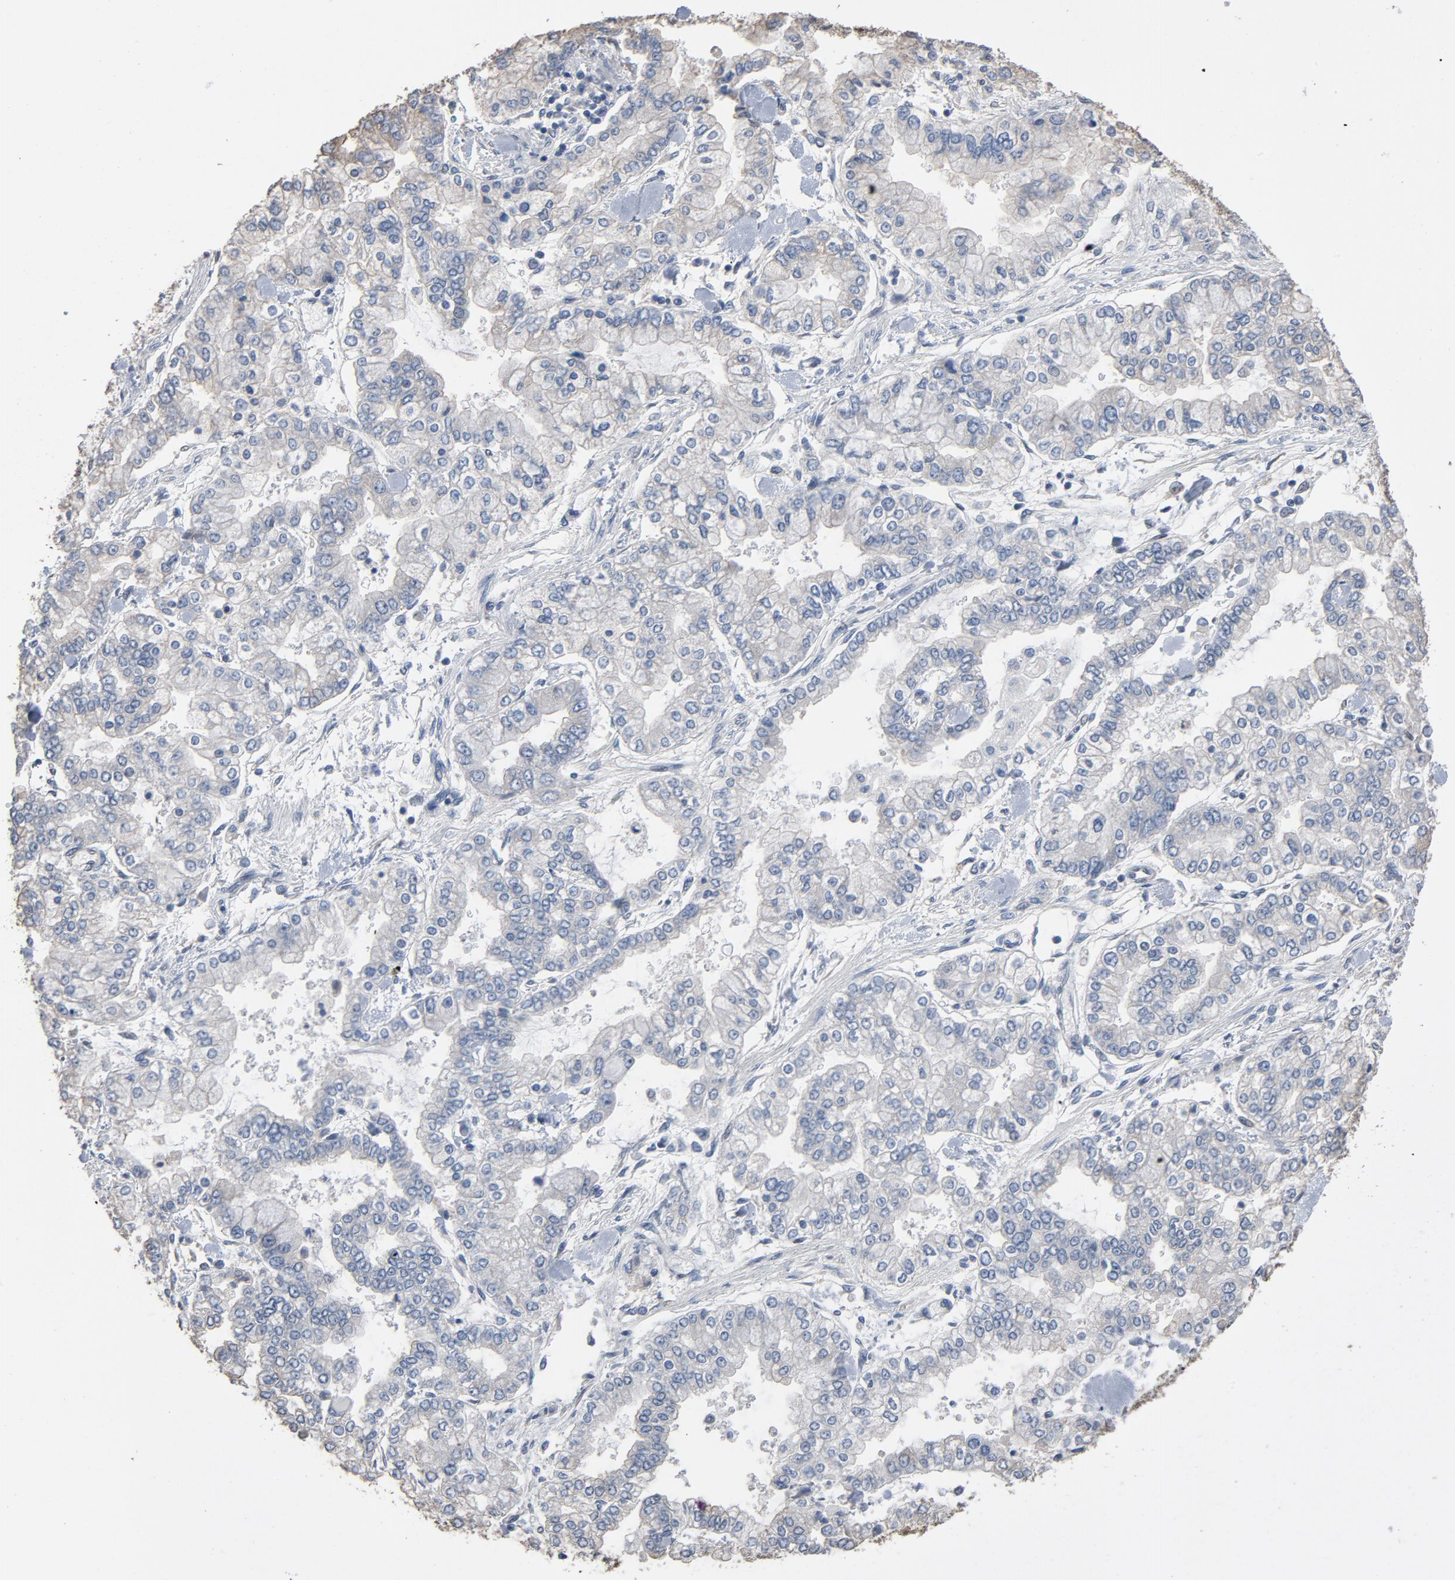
{"staining": {"intensity": "negative", "quantity": "none", "location": "none"}, "tissue": "stomach cancer", "cell_type": "Tumor cells", "image_type": "cancer", "snomed": [{"axis": "morphology", "description": "Normal tissue, NOS"}, {"axis": "morphology", "description": "Adenocarcinoma, NOS"}, {"axis": "topography", "description": "Stomach, upper"}, {"axis": "topography", "description": "Stomach"}], "caption": "Immunohistochemistry image of neoplastic tissue: adenocarcinoma (stomach) stained with DAB demonstrates no significant protein staining in tumor cells.", "gene": "SOX6", "patient": {"sex": "male", "age": 76}}